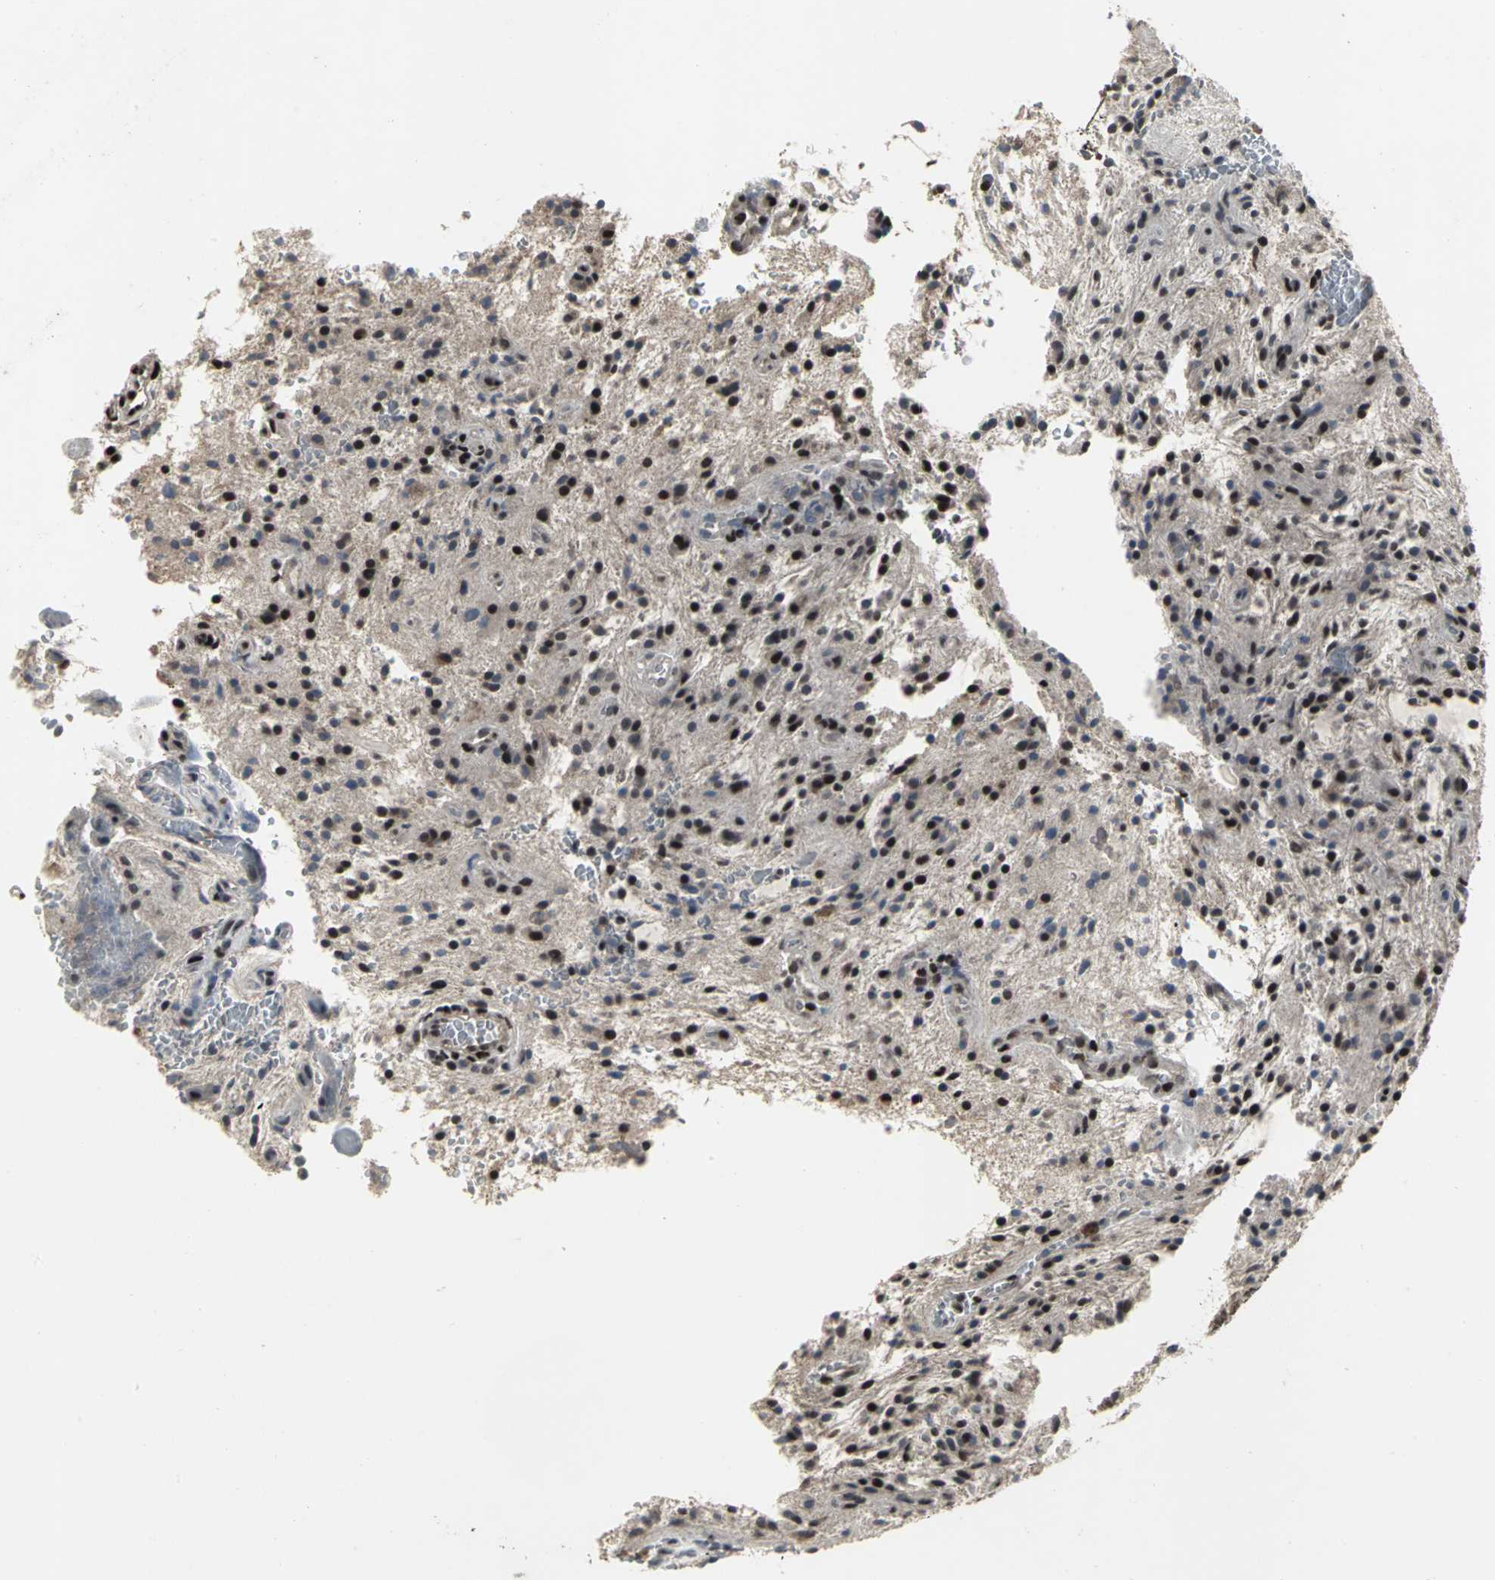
{"staining": {"intensity": "strong", "quantity": ">75%", "location": "nuclear"}, "tissue": "glioma", "cell_type": "Tumor cells", "image_type": "cancer", "snomed": [{"axis": "morphology", "description": "Glioma, malignant, NOS"}, {"axis": "topography", "description": "Cerebellum"}], "caption": "Glioma stained with DAB IHC demonstrates high levels of strong nuclear positivity in approximately >75% of tumor cells.", "gene": "SRF", "patient": {"sex": "female", "age": 10}}